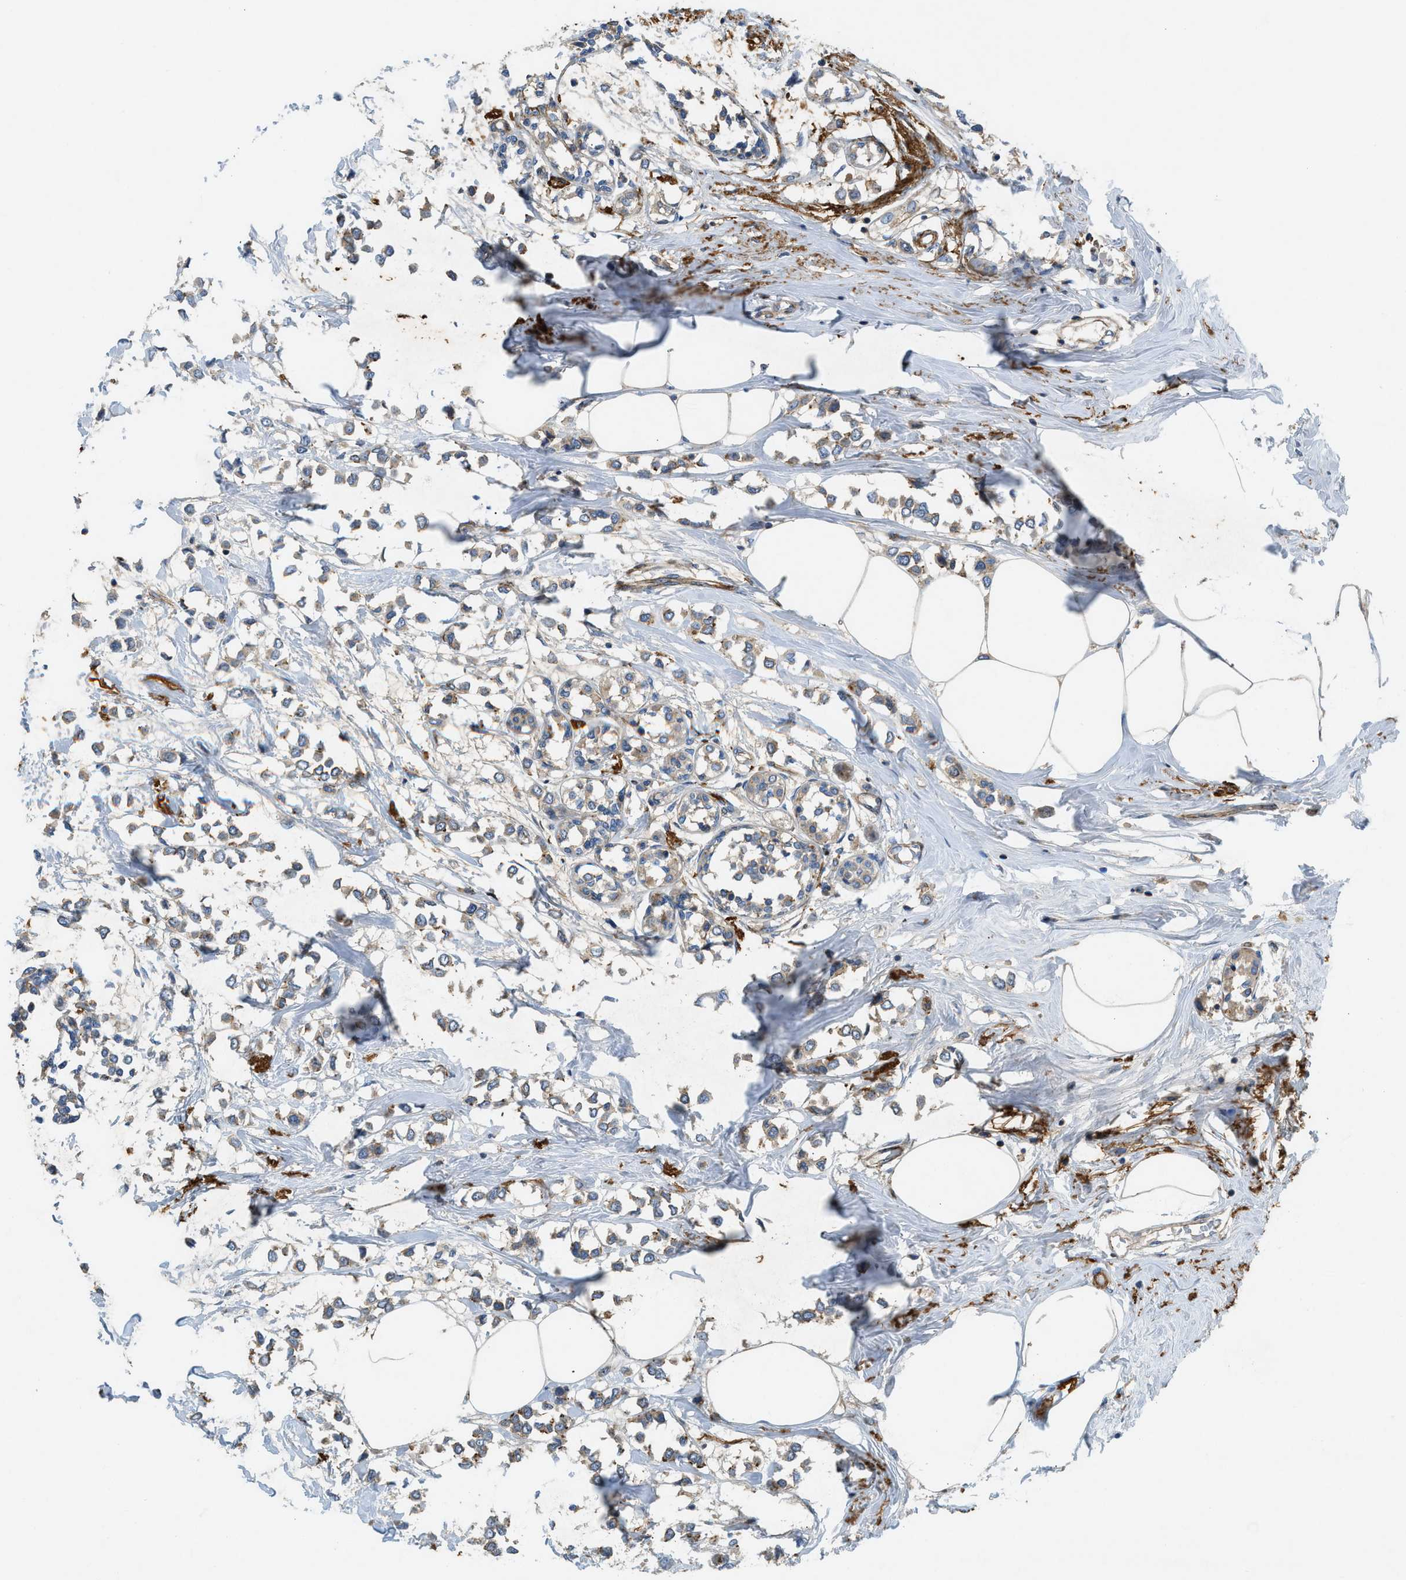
{"staining": {"intensity": "weak", "quantity": ">75%", "location": "cytoplasmic/membranous"}, "tissue": "breast cancer", "cell_type": "Tumor cells", "image_type": "cancer", "snomed": [{"axis": "morphology", "description": "Lobular carcinoma"}, {"axis": "topography", "description": "Breast"}], "caption": "The image shows immunohistochemical staining of breast cancer (lobular carcinoma). There is weak cytoplasmic/membranous positivity is seen in approximately >75% of tumor cells.", "gene": "NYNRIN", "patient": {"sex": "female", "age": 51}}